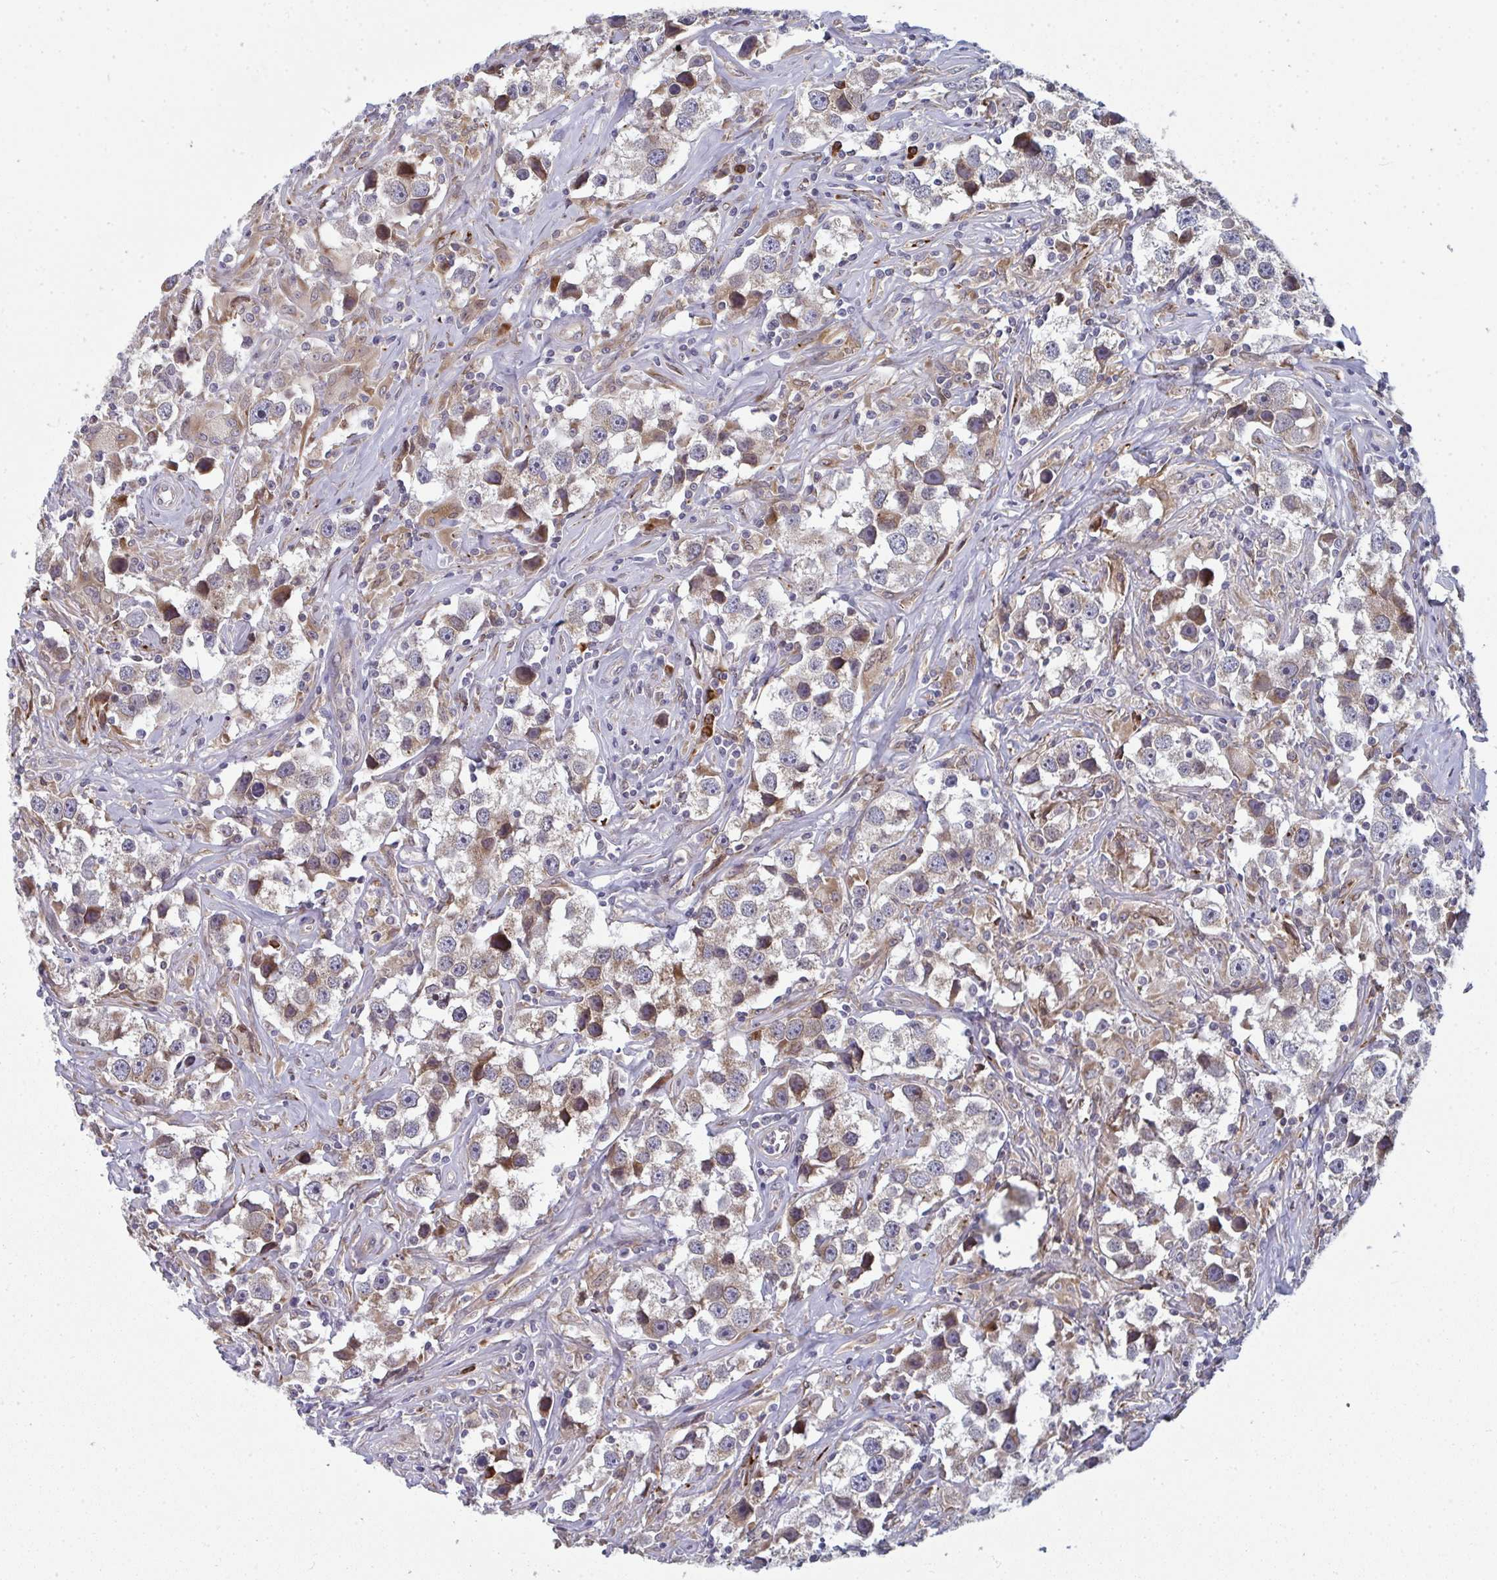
{"staining": {"intensity": "weak", "quantity": ">75%", "location": "cytoplasmic/membranous"}, "tissue": "testis cancer", "cell_type": "Tumor cells", "image_type": "cancer", "snomed": [{"axis": "morphology", "description": "Seminoma, NOS"}, {"axis": "topography", "description": "Testis"}], "caption": "Approximately >75% of tumor cells in testis cancer (seminoma) show weak cytoplasmic/membranous protein expression as visualized by brown immunohistochemical staining.", "gene": "LYSMD4", "patient": {"sex": "male", "age": 49}}